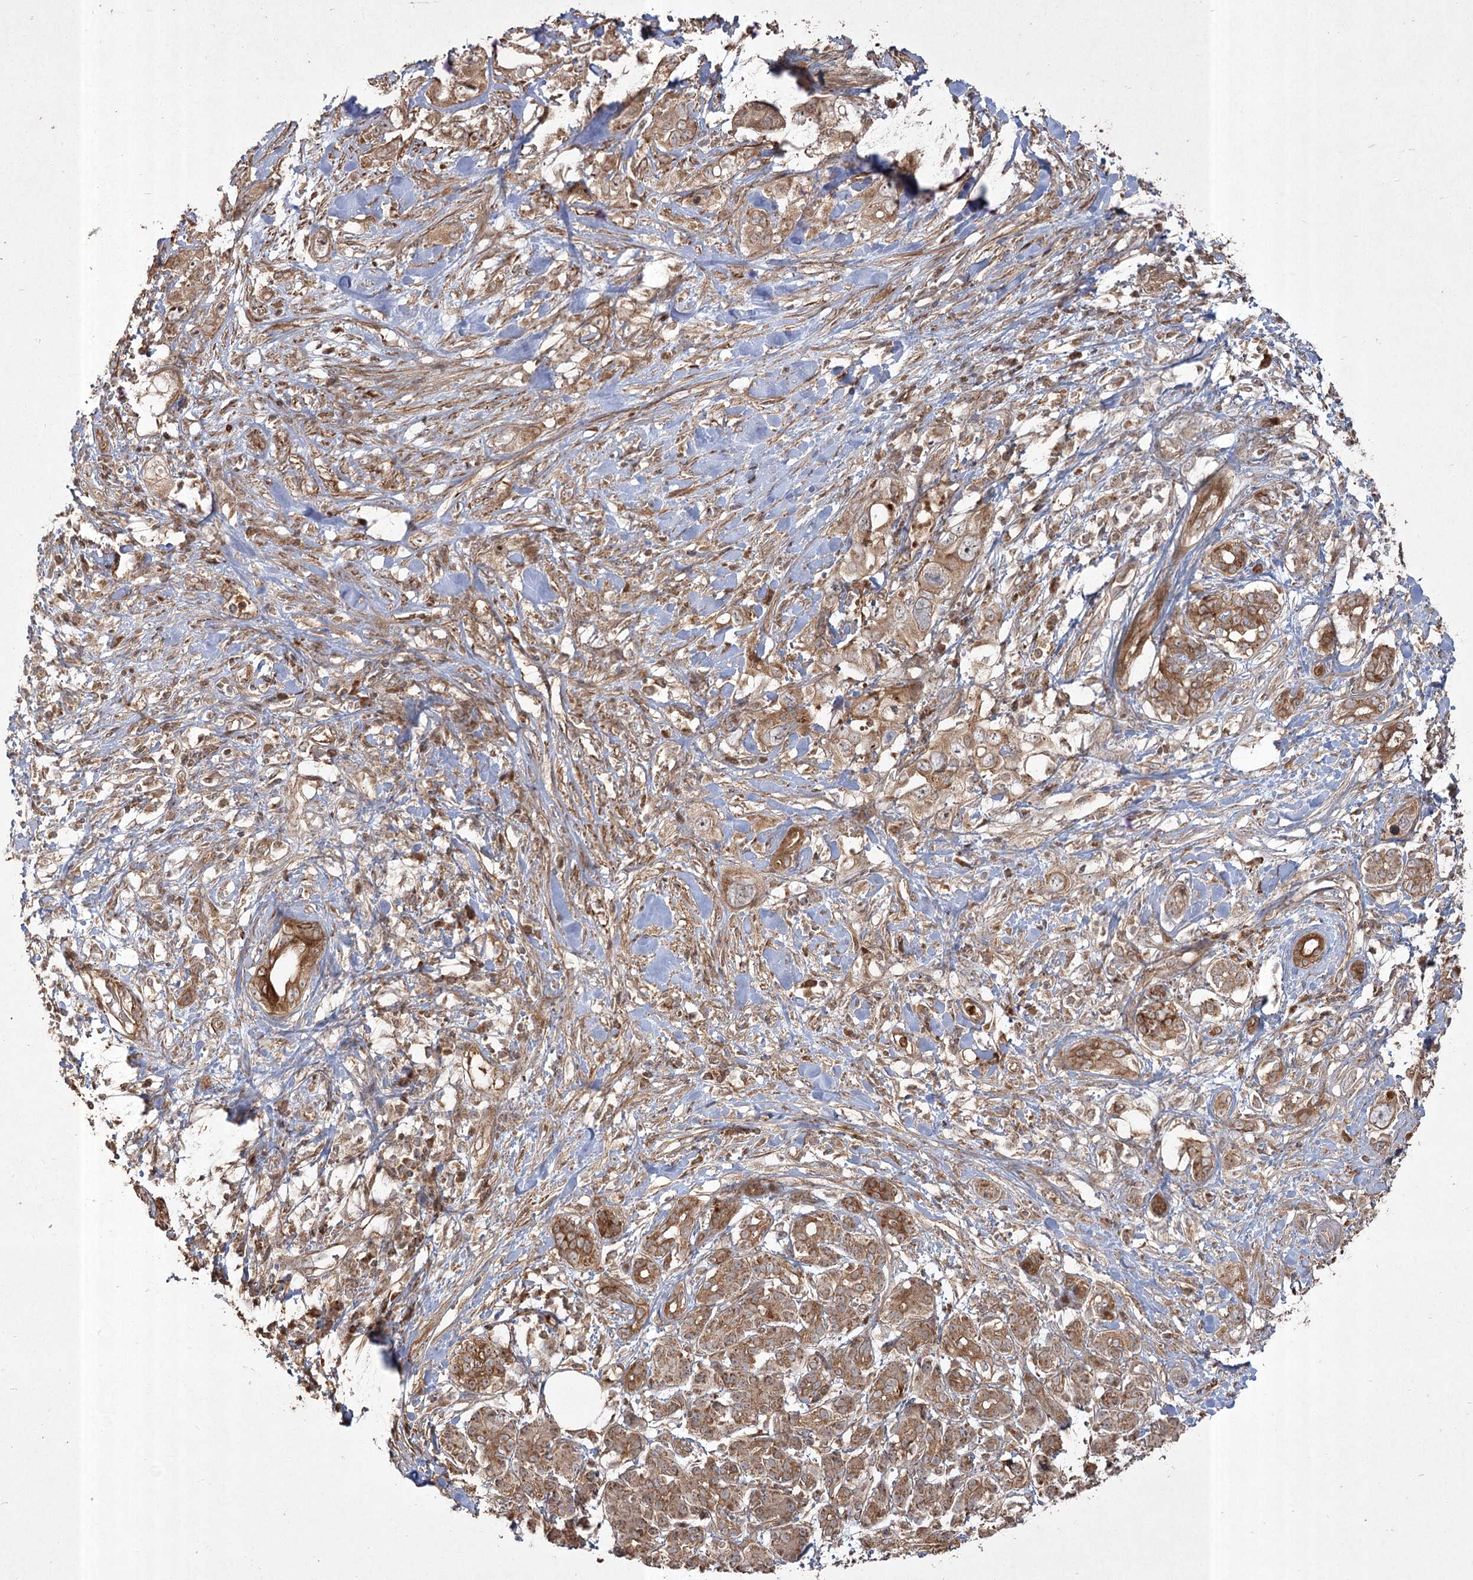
{"staining": {"intensity": "moderate", "quantity": ">75%", "location": "cytoplasmic/membranous"}, "tissue": "pancreatic cancer", "cell_type": "Tumor cells", "image_type": "cancer", "snomed": [{"axis": "morphology", "description": "Adenocarcinoma, NOS"}, {"axis": "topography", "description": "Pancreas"}], "caption": "An image showing moderate cytoplasmic/membranous expression in approximately >75% of tumor cells in adenocarcinoma (pancreatic), as visualized by brown immunohistochemical staining.", "gene": "CPLANE1", "patient": {"sex": "female", "age": 56}}